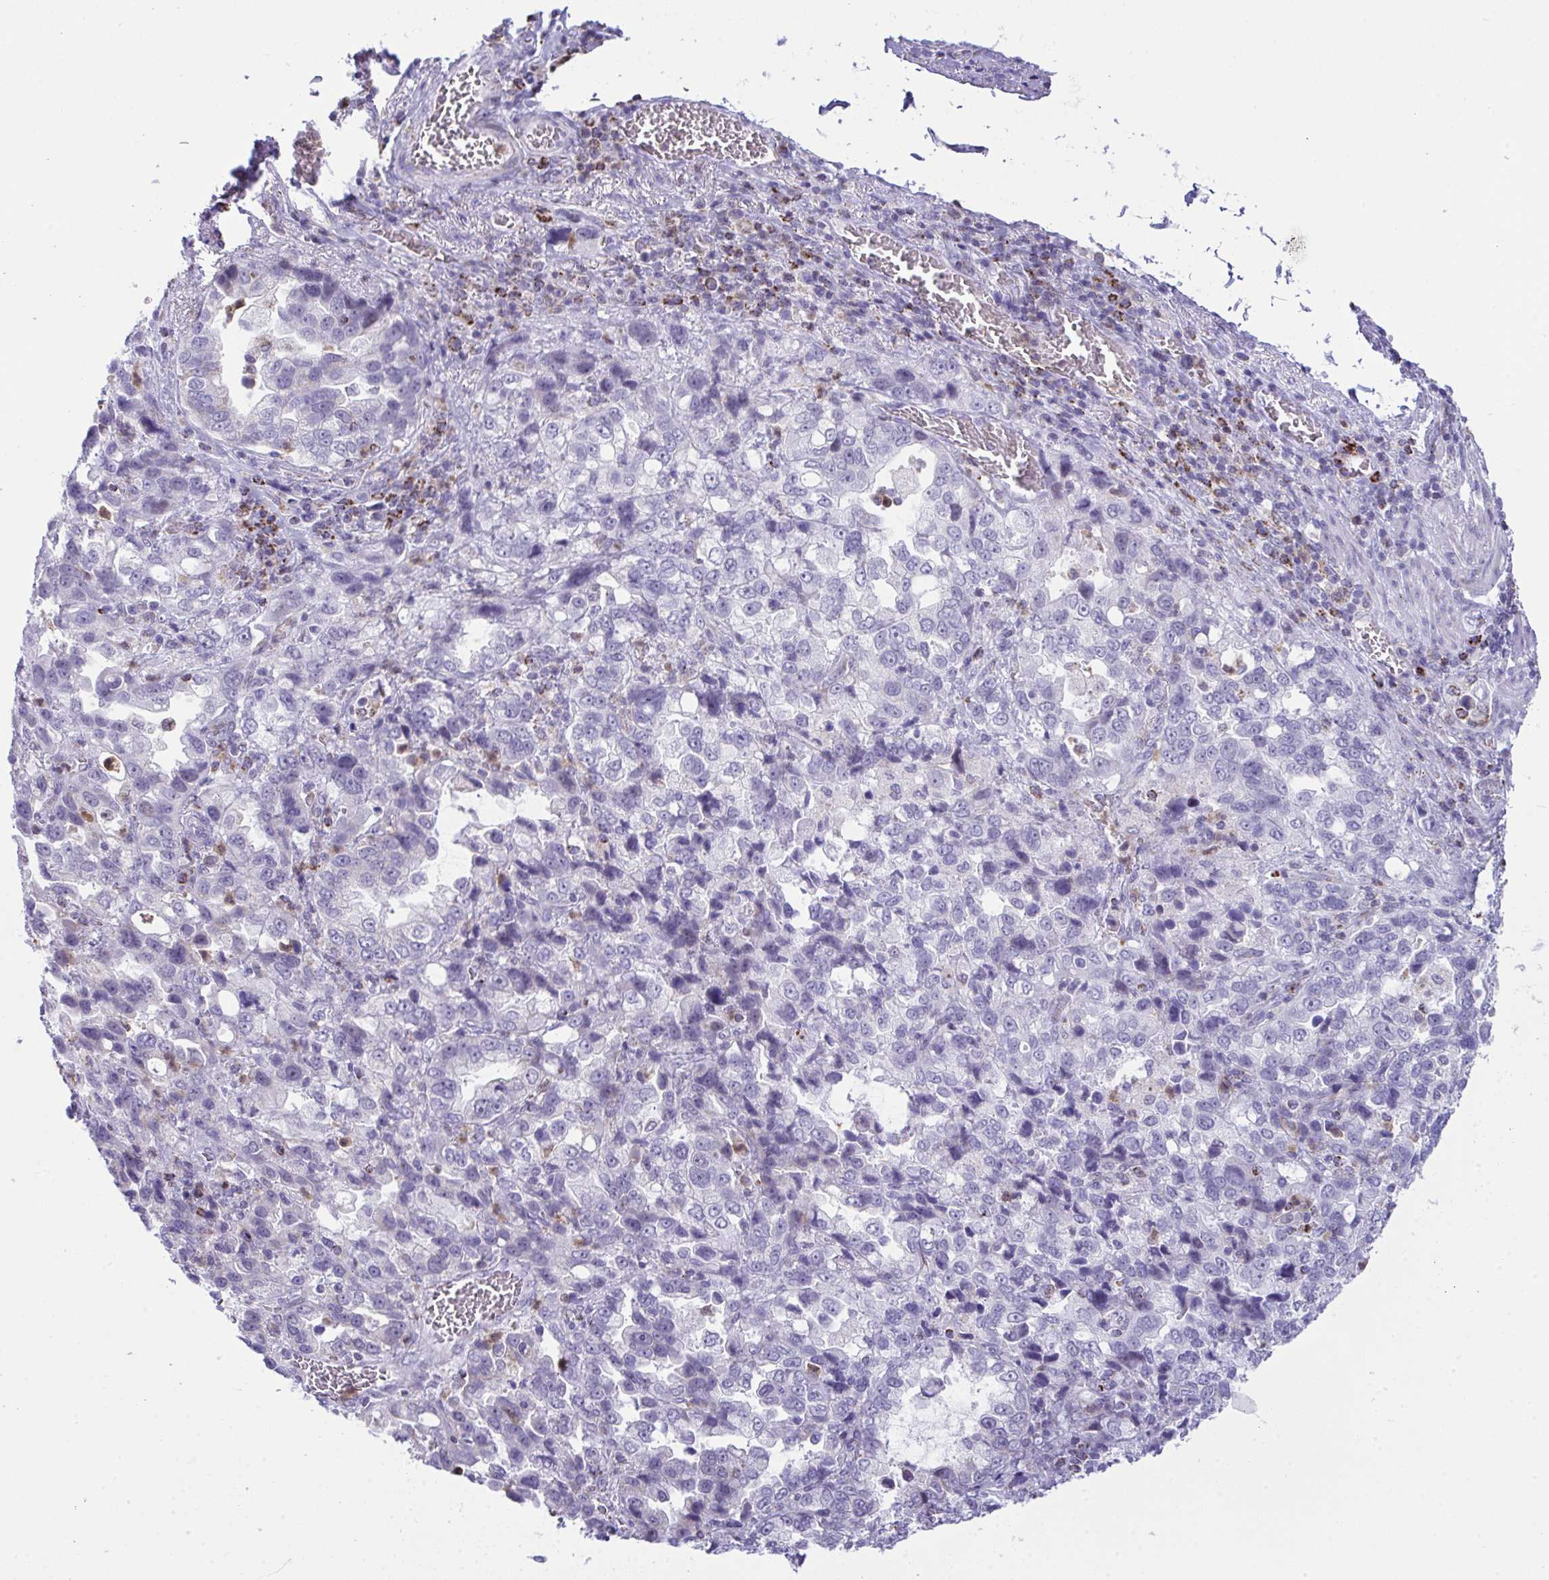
{"staining": {"intensity": "negative", "quantity": "none", "location": "none"}, "tissue": "stomach cancer", "cell_type": "Tumor cells", "image_type": "cancer", "snomed": [{"axis": "morphology", "description": "Adenocarcinoma, NOS"}, {"axis": "topography", "description": "Stomach, upper"}], "caption": "IHC of human adenocarcinoma (stomach) demonstrates no staining in tumor cells.", "gene": "PLA2G12B", "patient": {"sex": "female", "age": 81}}